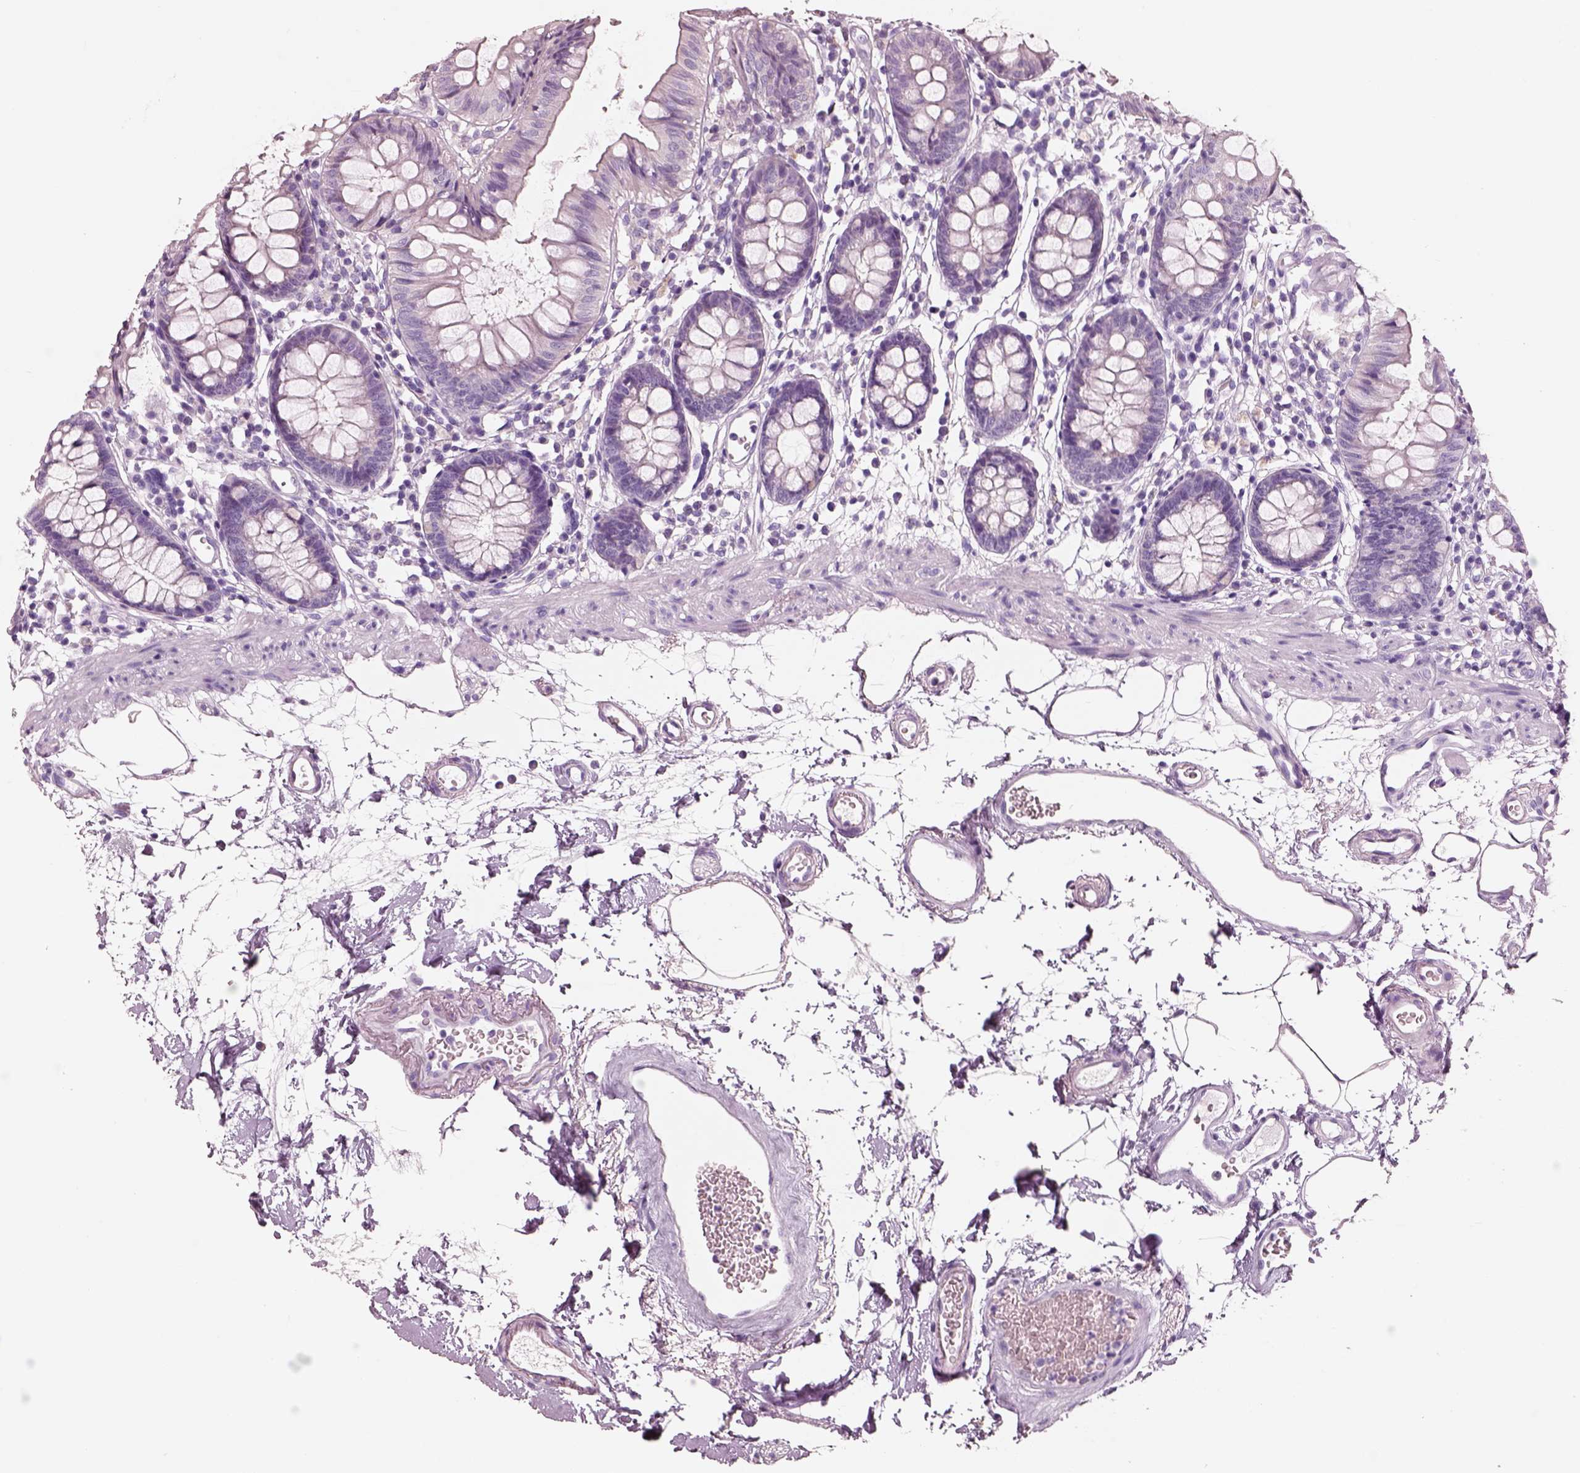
{"staining": {"intensity": "negative", "quantity": "none", "location": "none"}, "tissue": "colon", "cell_type": "Endothelial cells", "image_type": "normal", "snomed": [{"axis": "morphology", "description": "Normal tissue, NOS"}, {"axis": "topography", "description": "Colon"}], "caption": "Histopathology image shows no protein expression in endothelial cells of normal colon. (Stains: DAB immunohistochemistry with hematoxylin counter stain, Microscopy: brightfield microscopy at high magnification).", "gene": "PNOC", "patient": {"sex": "female", "age": 84}}